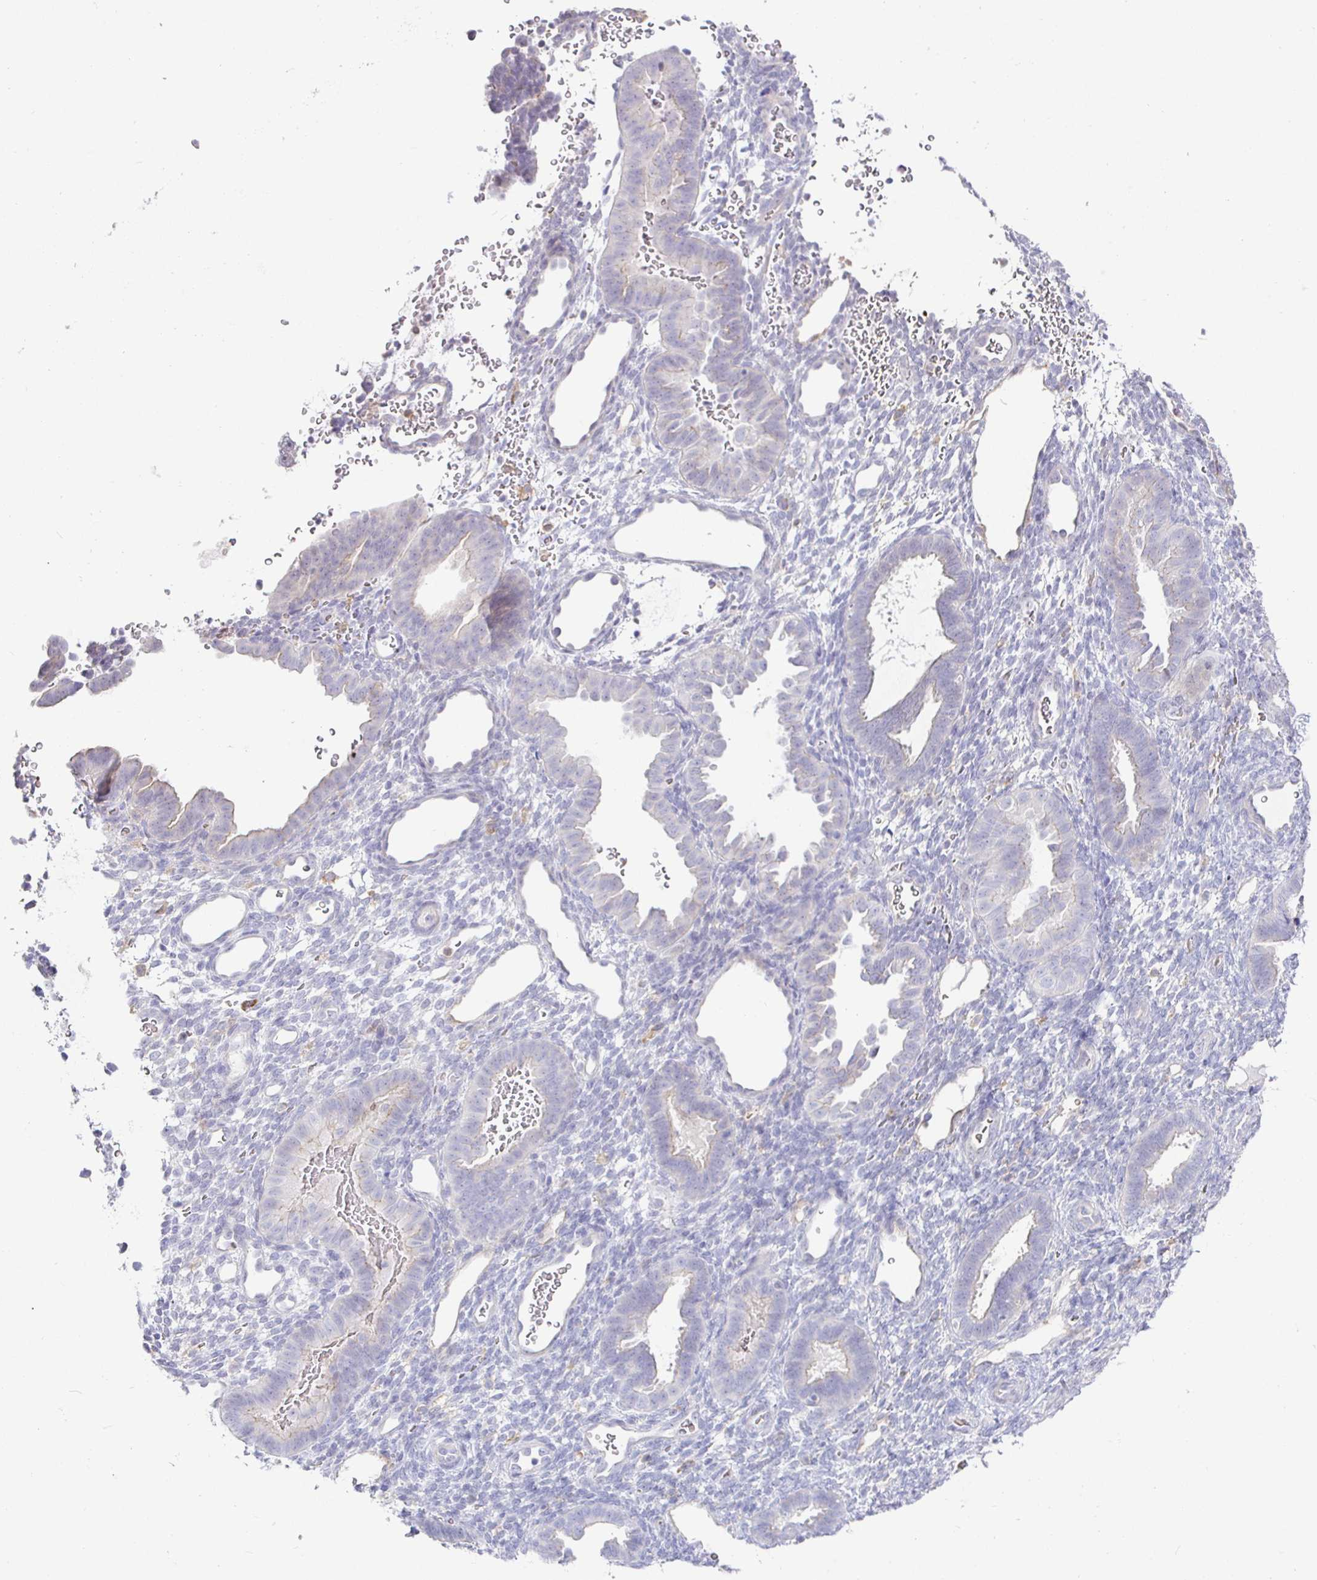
{"staining": {"intensity": "negative", "quantity": "none", "location": "none"}, "tissue": "endometrium", "cell_type": "Cells in endometrial stroma", "image_type": "normal", "snomed": [{"axis": "morphology", "description": "Normal tissue, NOS"}, {"axis": "topography", "description": "Endometrium"}], "caption": "Immunohistochemistry of unremarkable endometrium exhibits no positivity in cells in endometrial stroma. (DAB (3,3'-diaminobenzidine) immunohistochemistry (IHC) visualized using brightfield microscopy, high magnification).", "gene": "SIRPA", "patient": {"sex": "female", "age": 34}}